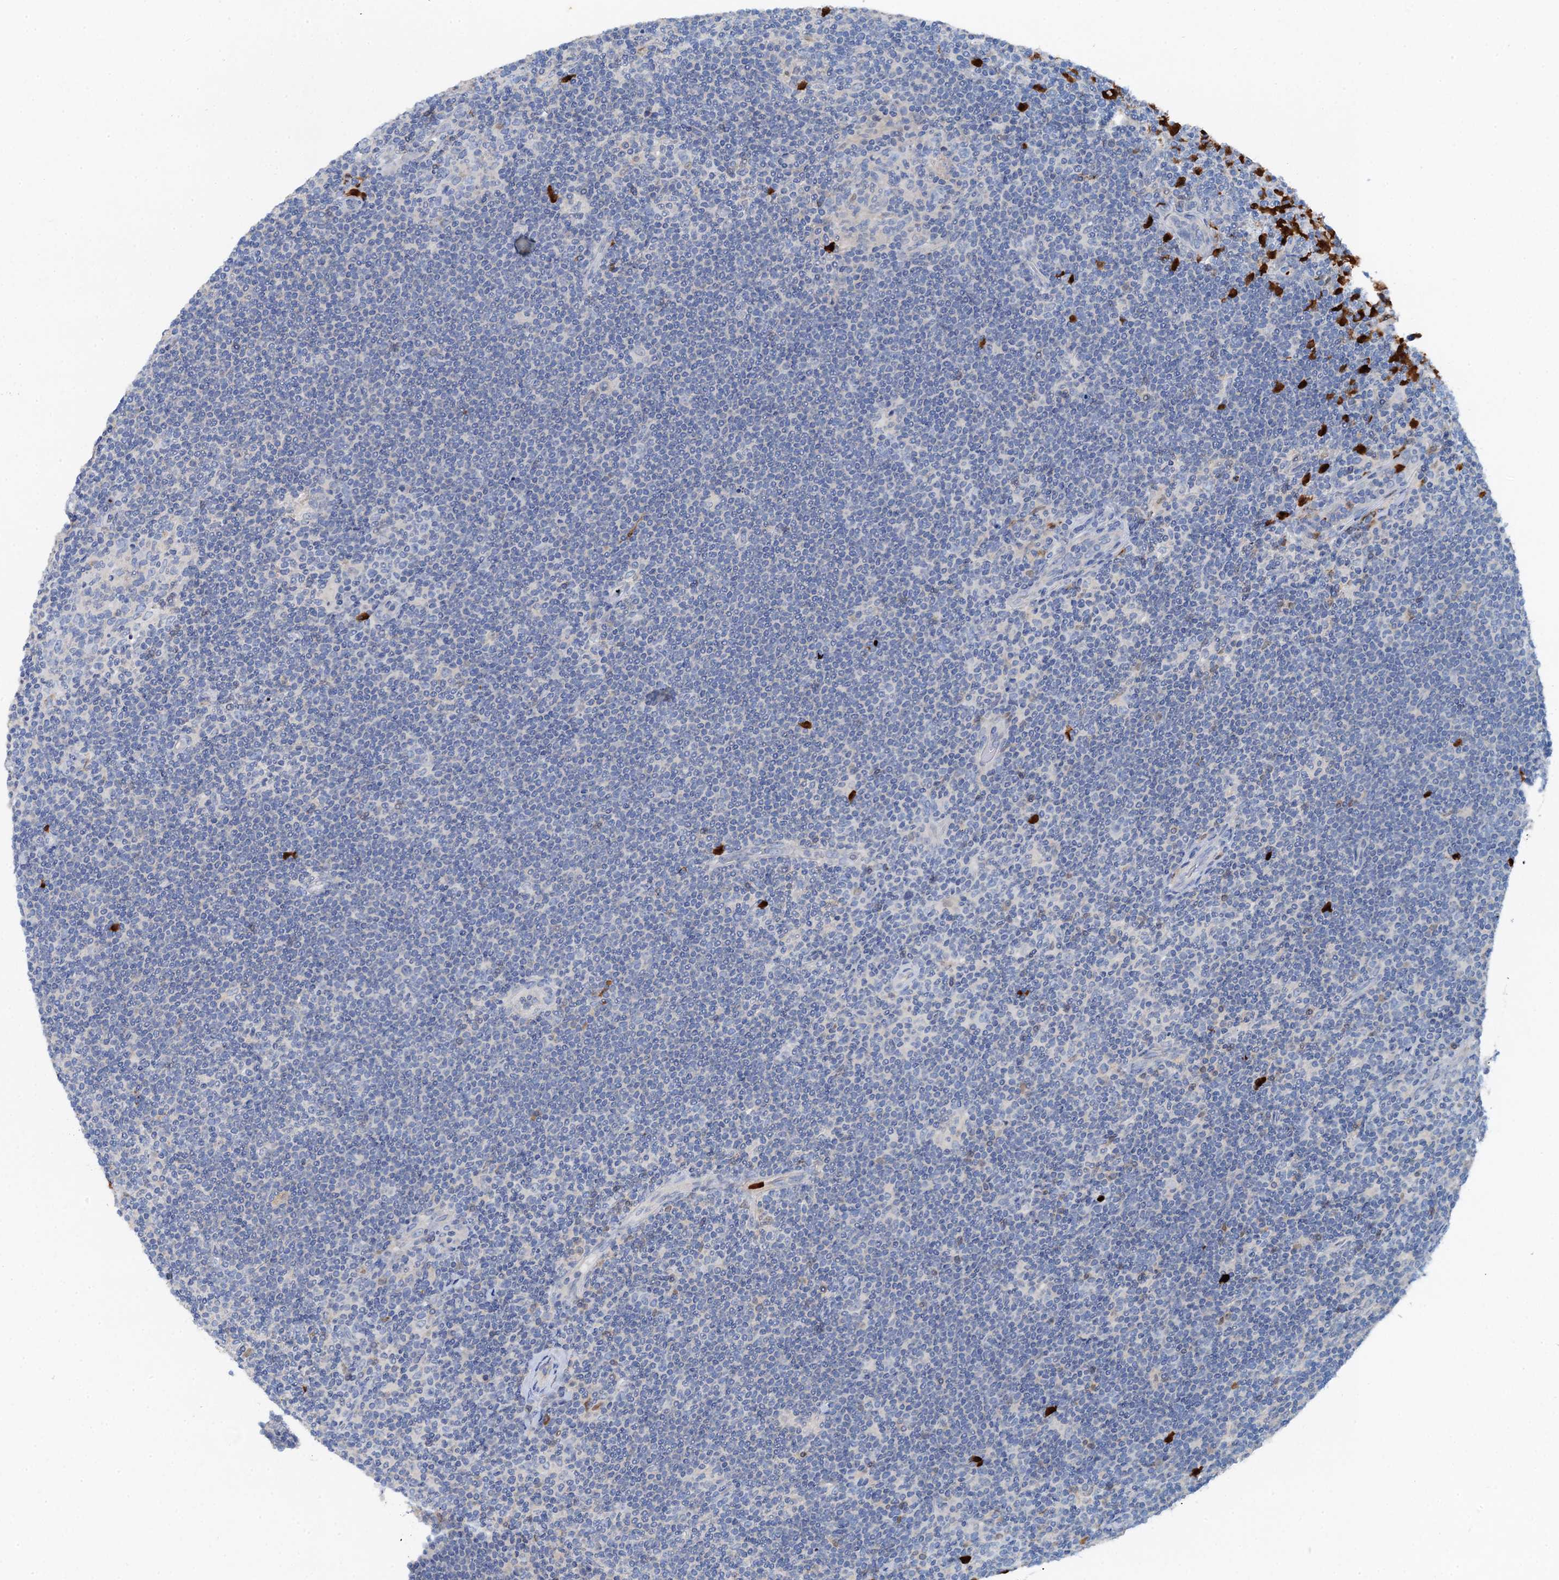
{"staining": {"intensity": "negative", "quantity": "none", "location": "none"}, "tissue": "lymphoma", "cell_type": "Tumor cells", "image_type": "cancer", "snomed": [{"axis": "morphology", "description": "Hodgkin's disease, NOS"}, {"axis": "topography", "description": "Lymph node"}], "caption": "High magnification brightfield microscopy of Hodgkin's disease stained with DAB (brown) and counterstained with hematoxylin (blue): tumor cells show no significant expression.", "gene": "OTOA", "patient": {"sex": "female", "age": 57}}